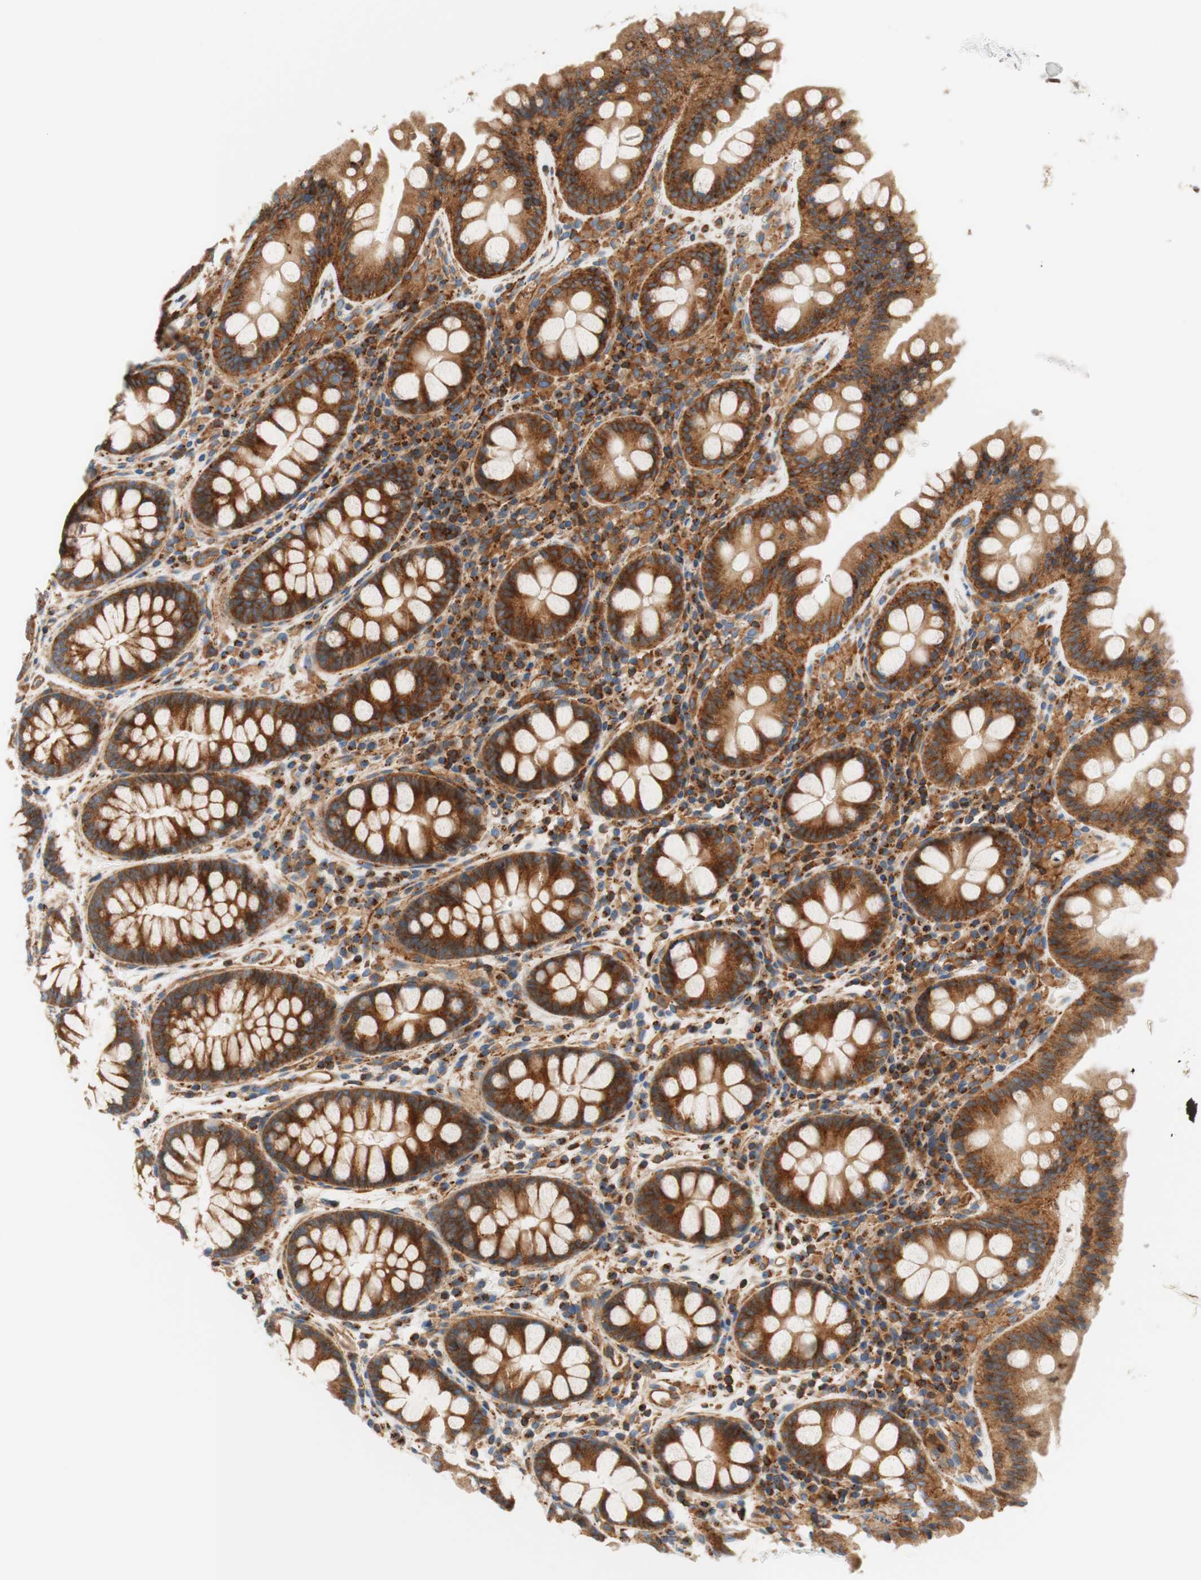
{"staining": {"intensity": "moderate", "quantity": ">75%", "location": "cytoplasmic/membranous"}, "tissue": "colon", "cell_type": "Endothelial cells", "image_type": "normal", "snomed": [{"axis": "morphology", "description": "Normal tissue, NOS"}, {"axis": "topography", "description": "Colon"}], "caption": "Benign colon exhibits moderate cytoplasmic/membranous positivity in approximately >75% of endothelial cells, visualized by immunohistochemistry. (IHC, brightfield microscopy, high magnification).", "gene": "VPS26A", "patient": {"sex": "female", "age": 80}}